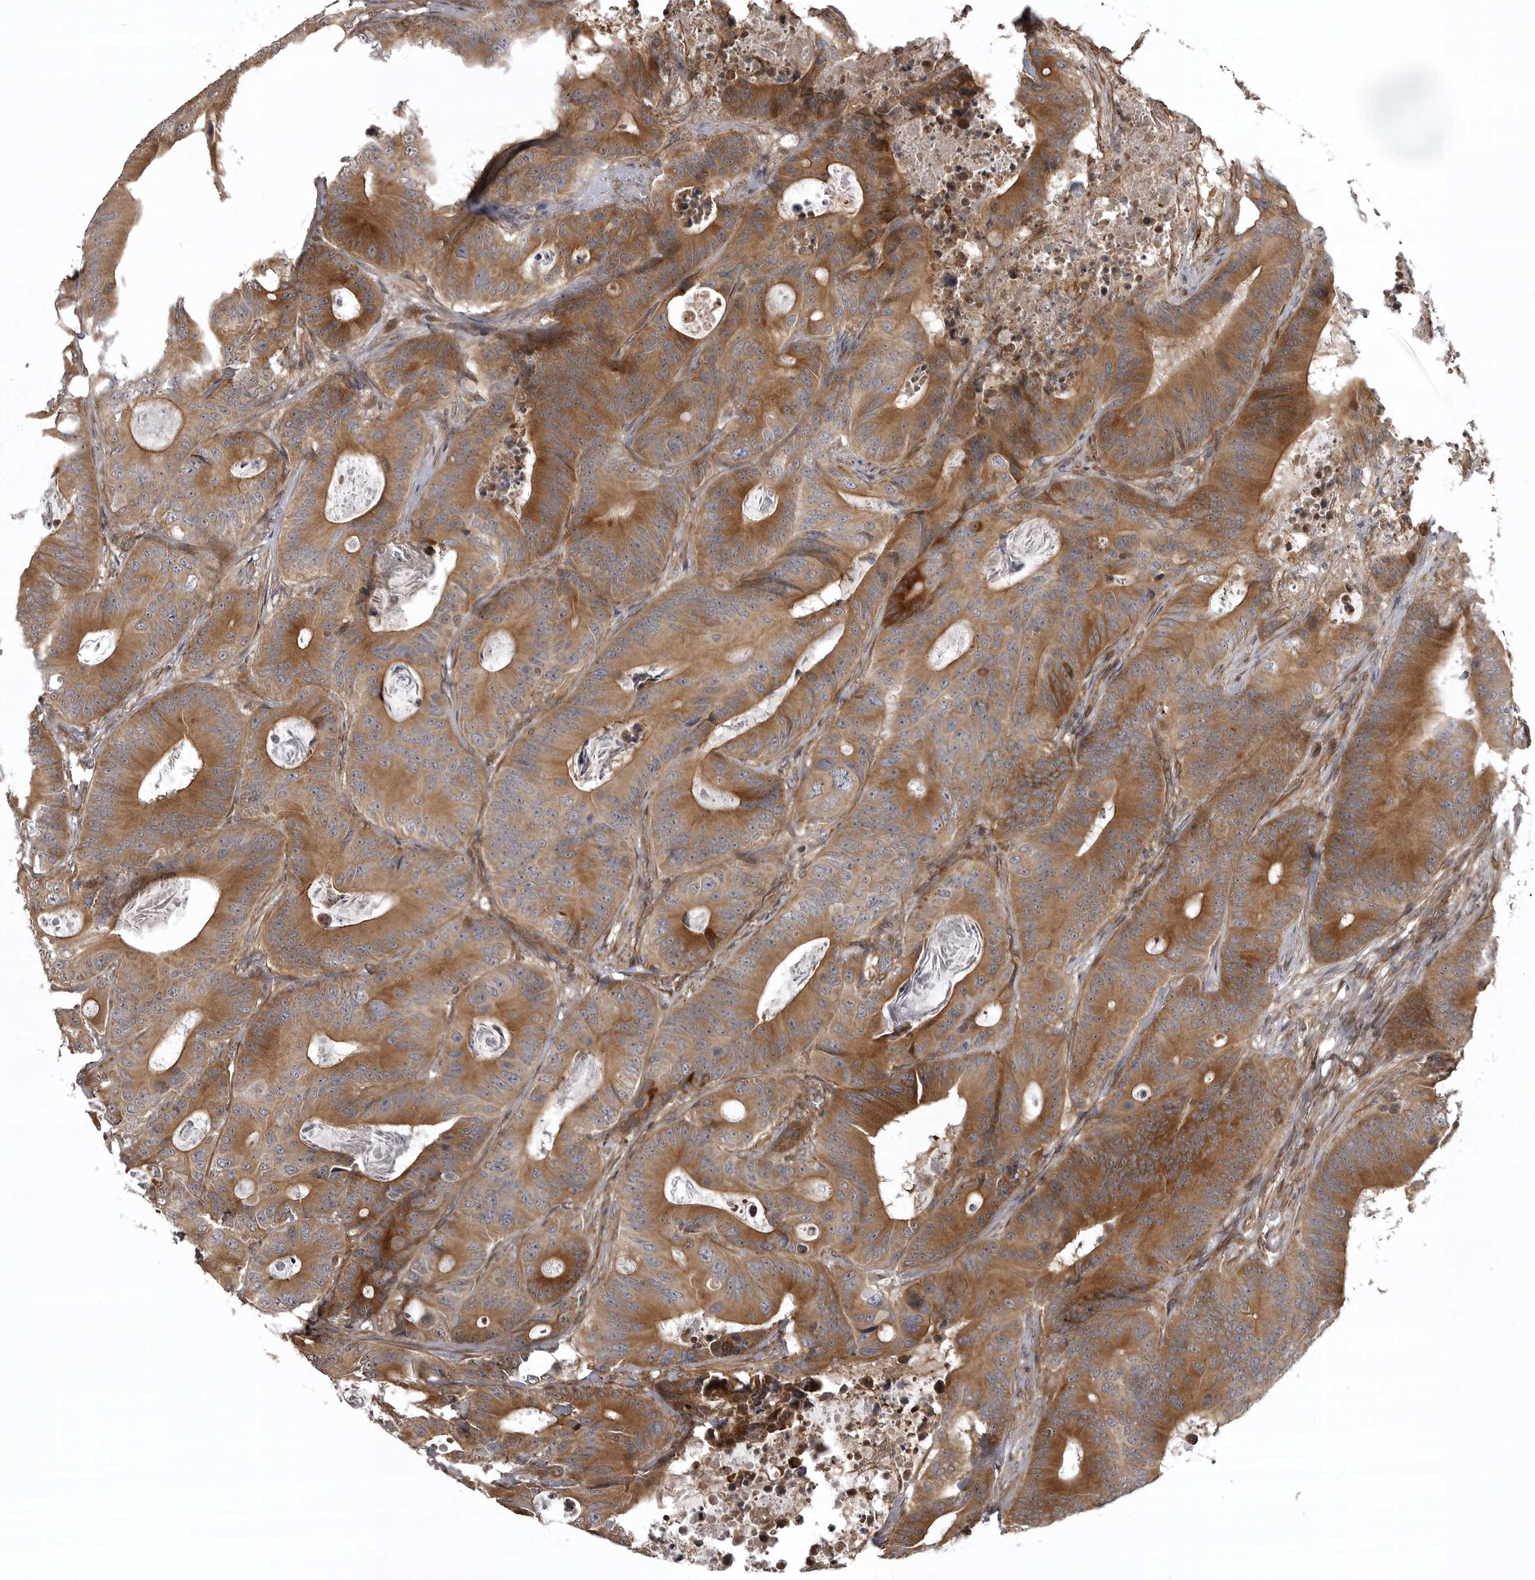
{"staining": {"intensity": "strong", "quantity": ">75%", "location": "cytoplasmic/membranous"}, "tissue": "colorectal cancer", "cell_type": "Tumor cells", "image_type": "cancer", "snomed": [{"axis": "morphology", "description": "Adenocarcinoma, NOS"}, {"axis": "topography", "description": "Colon"}], "caption": "A brown stain labels strong cytoplasmic/membranous staining of a protein in human colorectal cancer (adenocarcinoma) tumor cells.", "gene": "ZNRF1", "patient": {"sex": "male", "age": 83}}